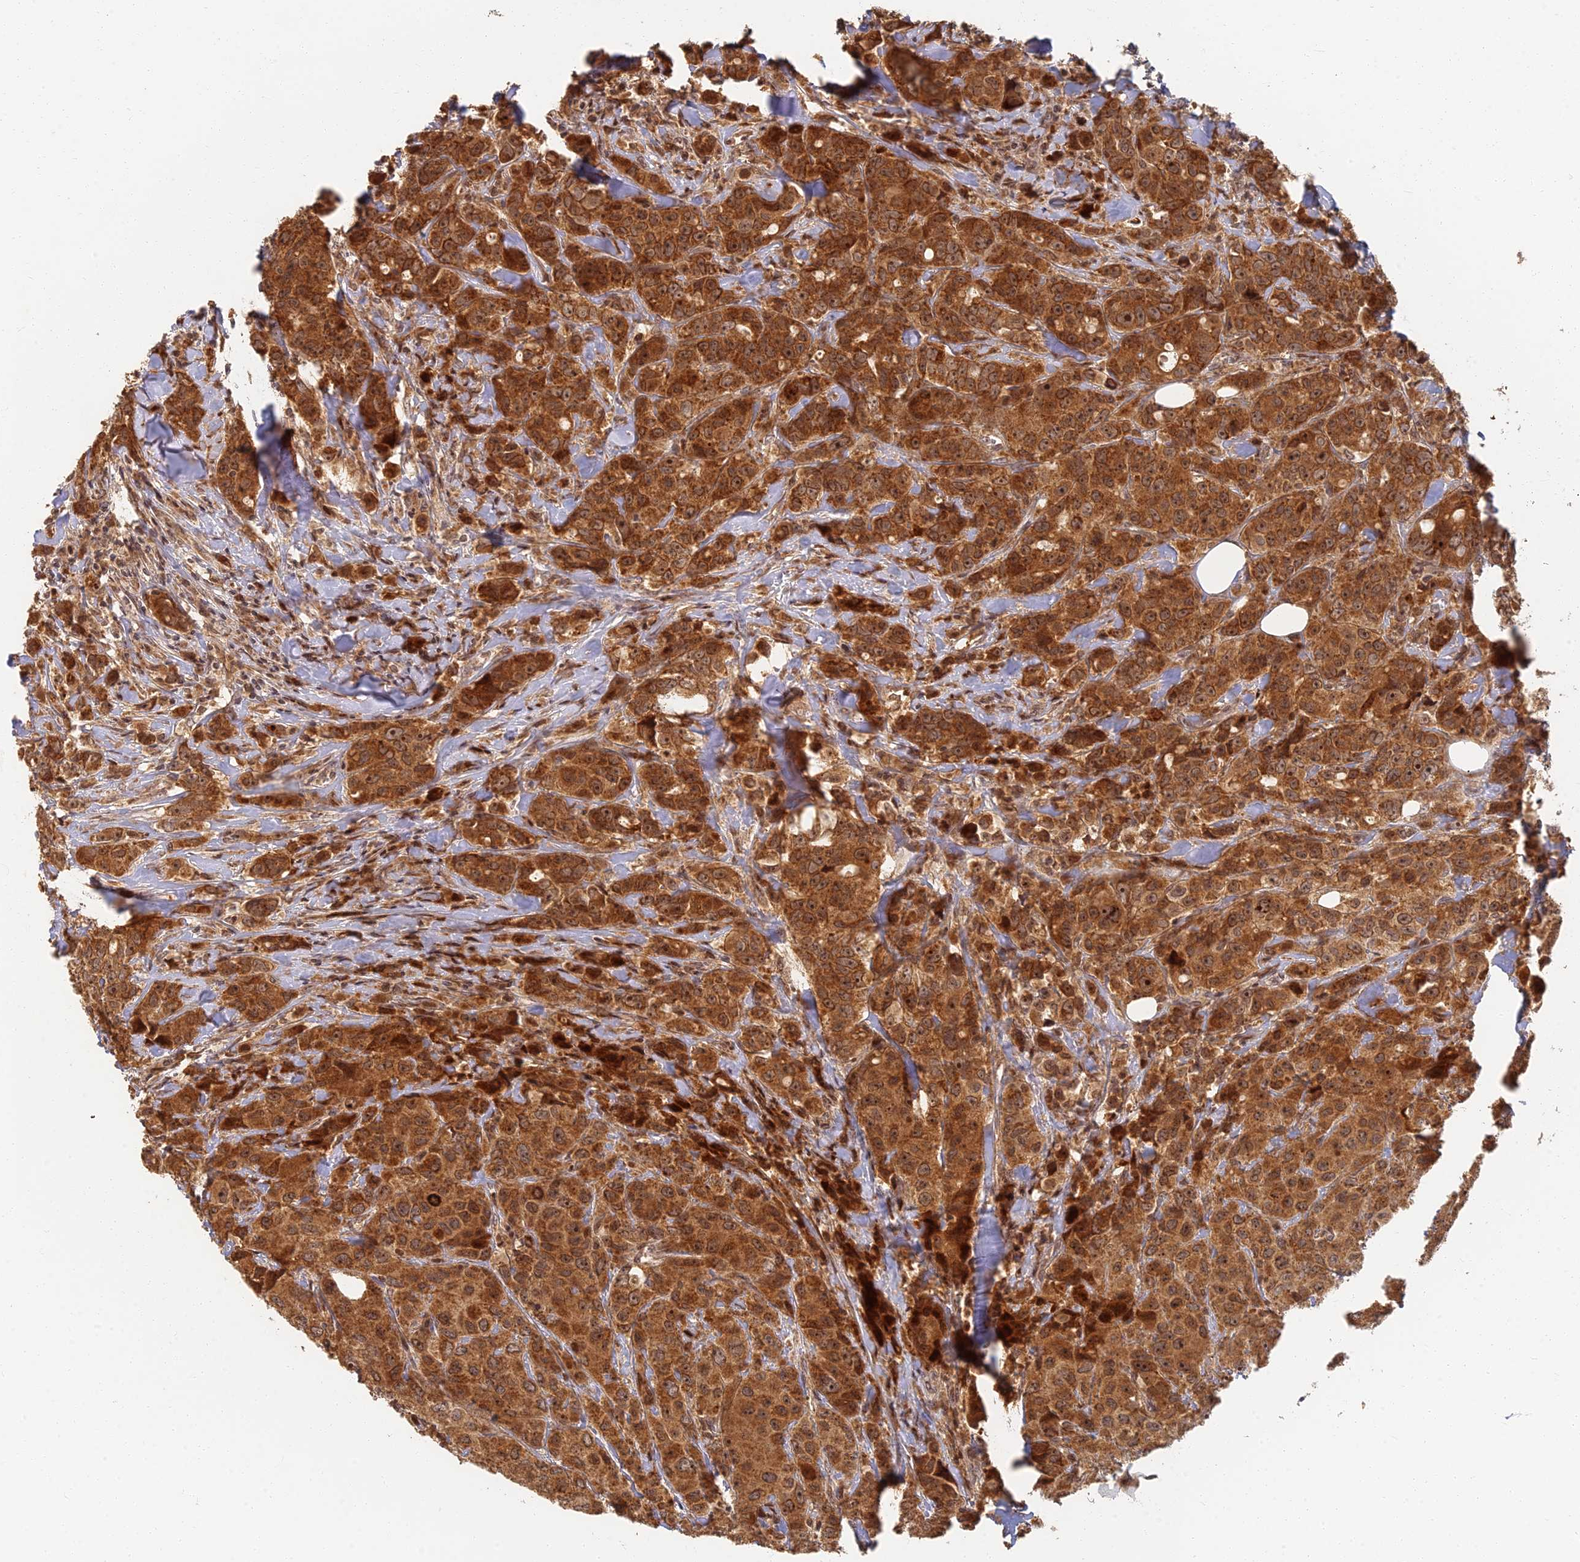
{"staining": {"intensity": "strong", "quantity": ">75%", "location": "cytoplasmic/membranous"}, "tissue": "breast cancer", "cell_type": "Tumor cells", "image_type": "cancer", "snomed": [{"axis": "morphology", "description": "Duct carcinoma"}, {"axis": "topography", "description": "Breast"}], "caption": "Breast cancer stained with a brown dye displays strong cytoplasmic/membranous positive staining in approximately >75% of tumor cells.", "gene": "RGL3", "patient": {"sex": "female", "age": 43}}